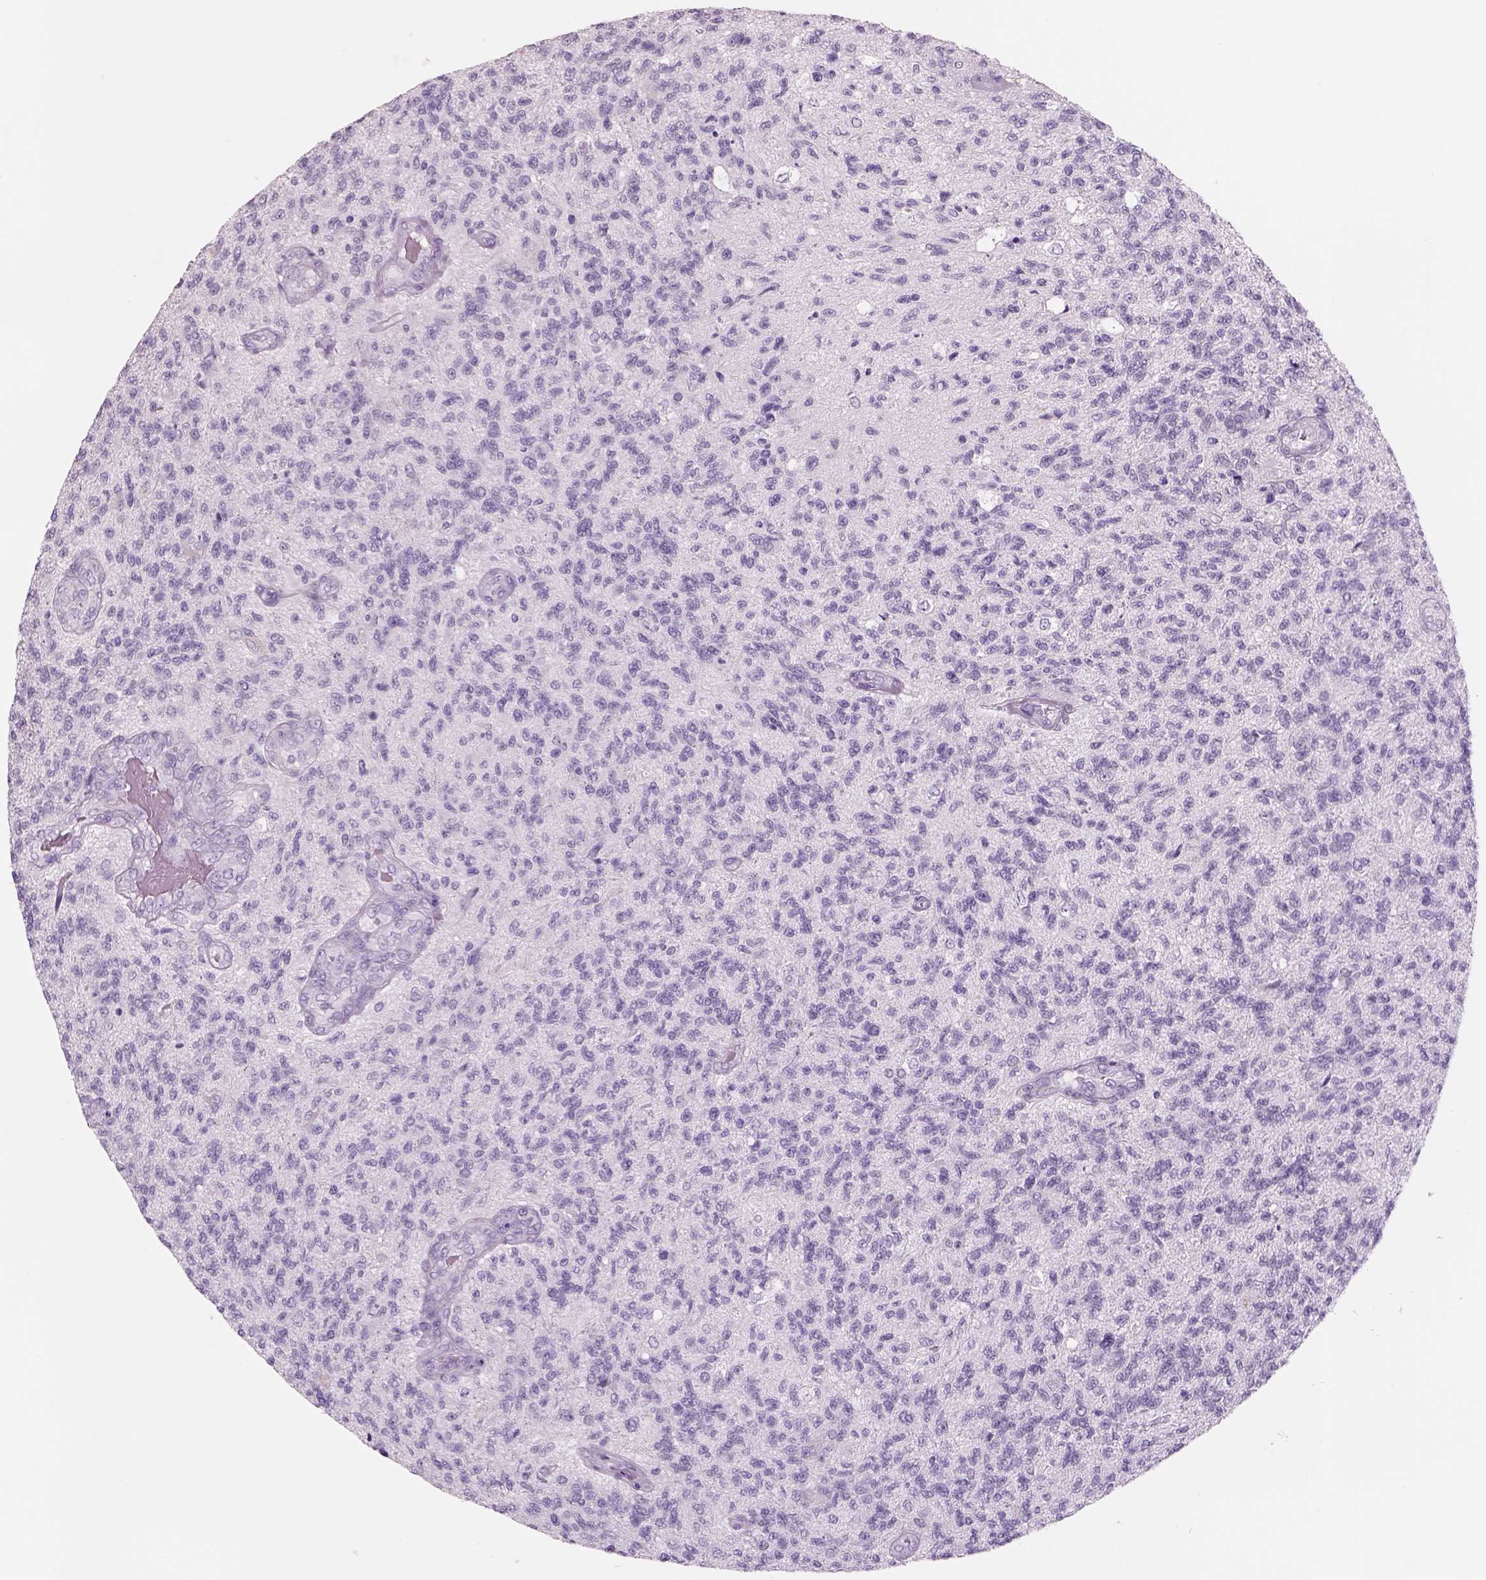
{"staining": {"intensity": "negative", "quantity": "none", "location": "none"}, "tissue": "glioma", "cell_type": "Tumor cells", "image_type": "cancer", "snomed": [{"axis": "morphology", "description": "Glioma, malignant, High grade"}, {"axis": "topography", "description": "Brain"}], "caption": "A high-resolution micrograph shows immunohistochemistry (IHC) staining of malignant glioma (high-grade), which demonstrates no significant expression in tumor cells.", "gene": "RHO", "patient": {"sex": "male", "age": 56}}